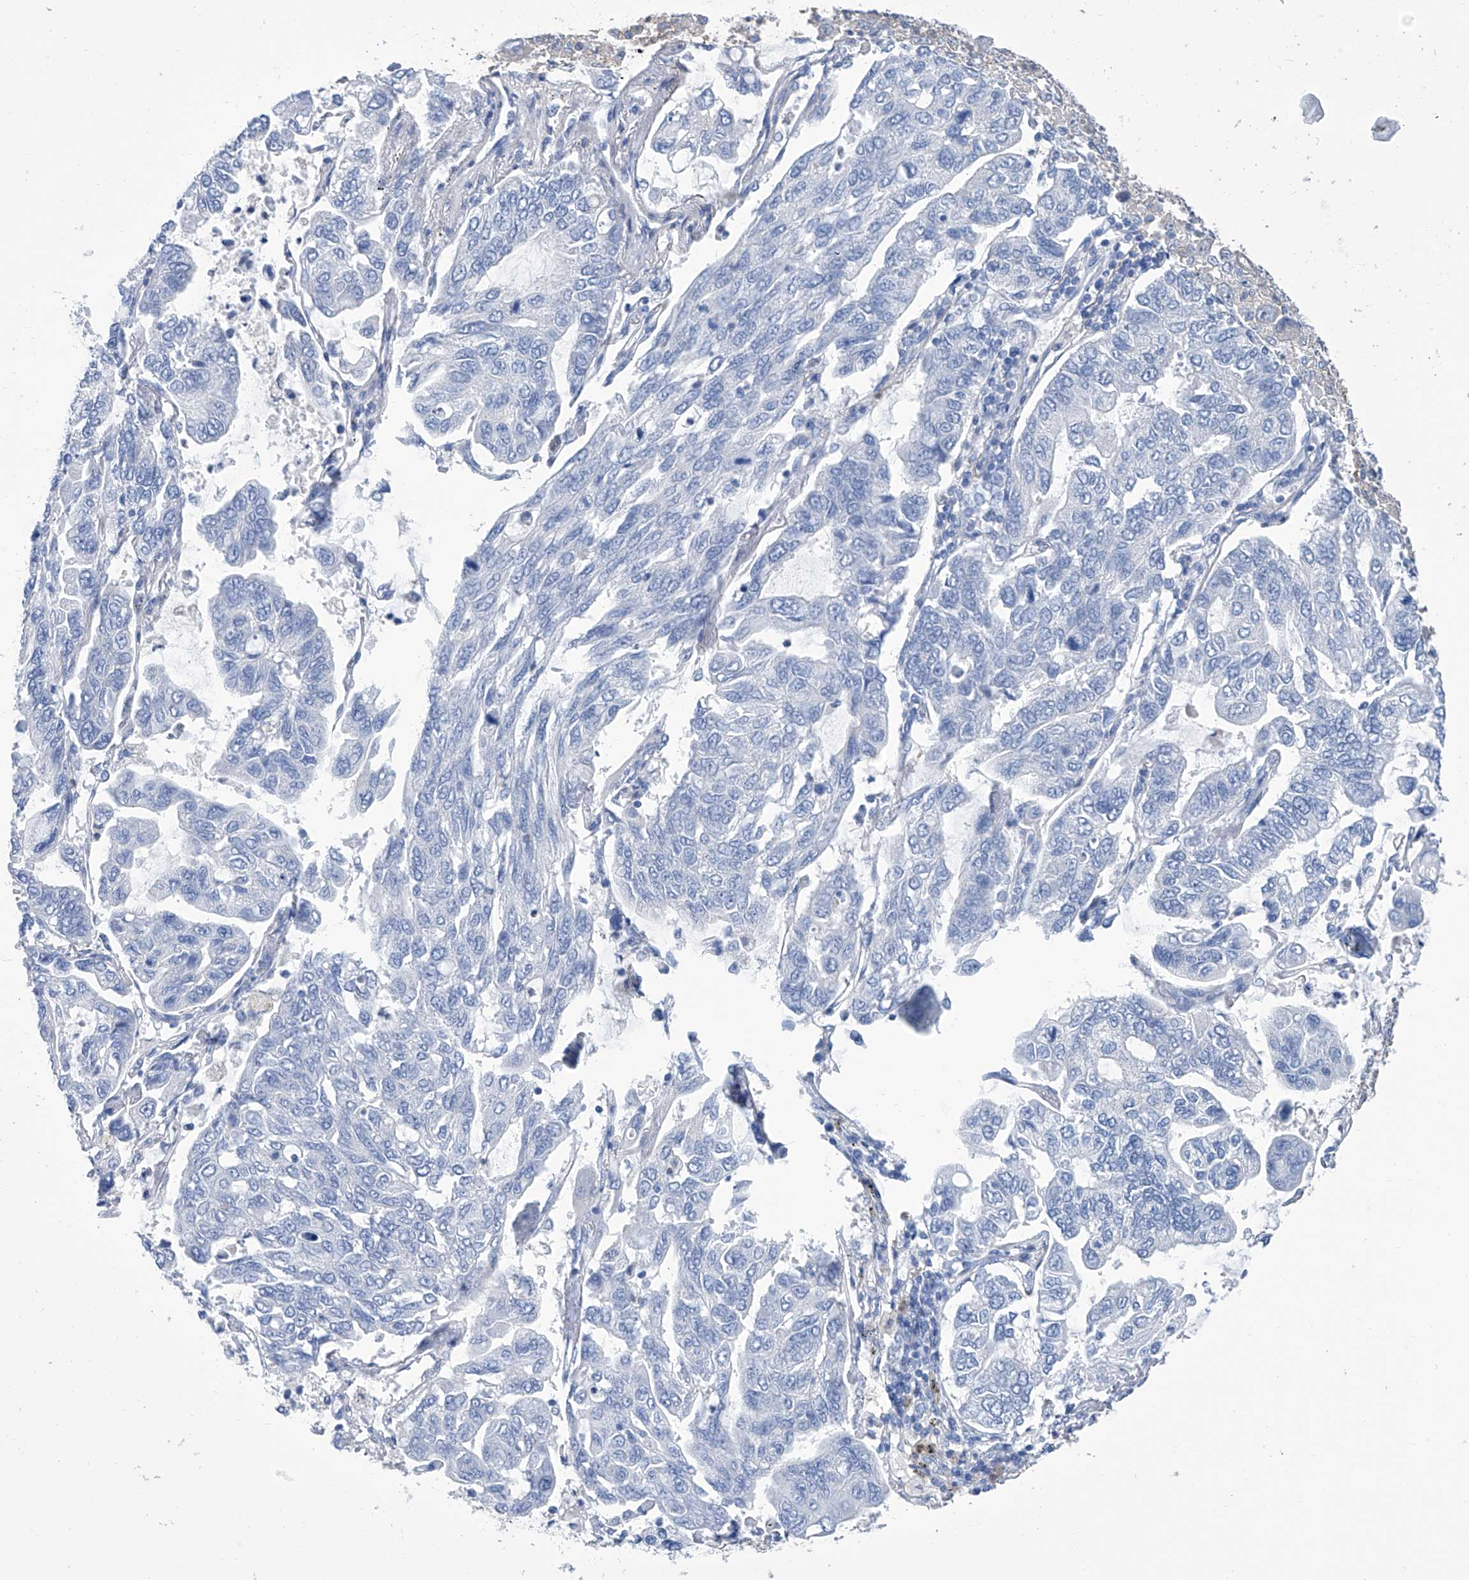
{"staining": {"intensity": "negative", "quantity": "none", "location": "none"}, "tissue": "lung cancer", "cell_type": "Tumor cells", "image_type": "cancer", "snomed": [{"axis": "morphology", "description": "Adenocarcinoma, NOS"}, {"axis": "topography", "description": "Lung"}], "caption": "Immunohistochemistry (IHC) image of adenocarcinoma (lung) stained for a protein (brown), which exhibits no staining in tumor cells.", "gene": "SMS", "patient": {"sex": "male", "age": 64}}